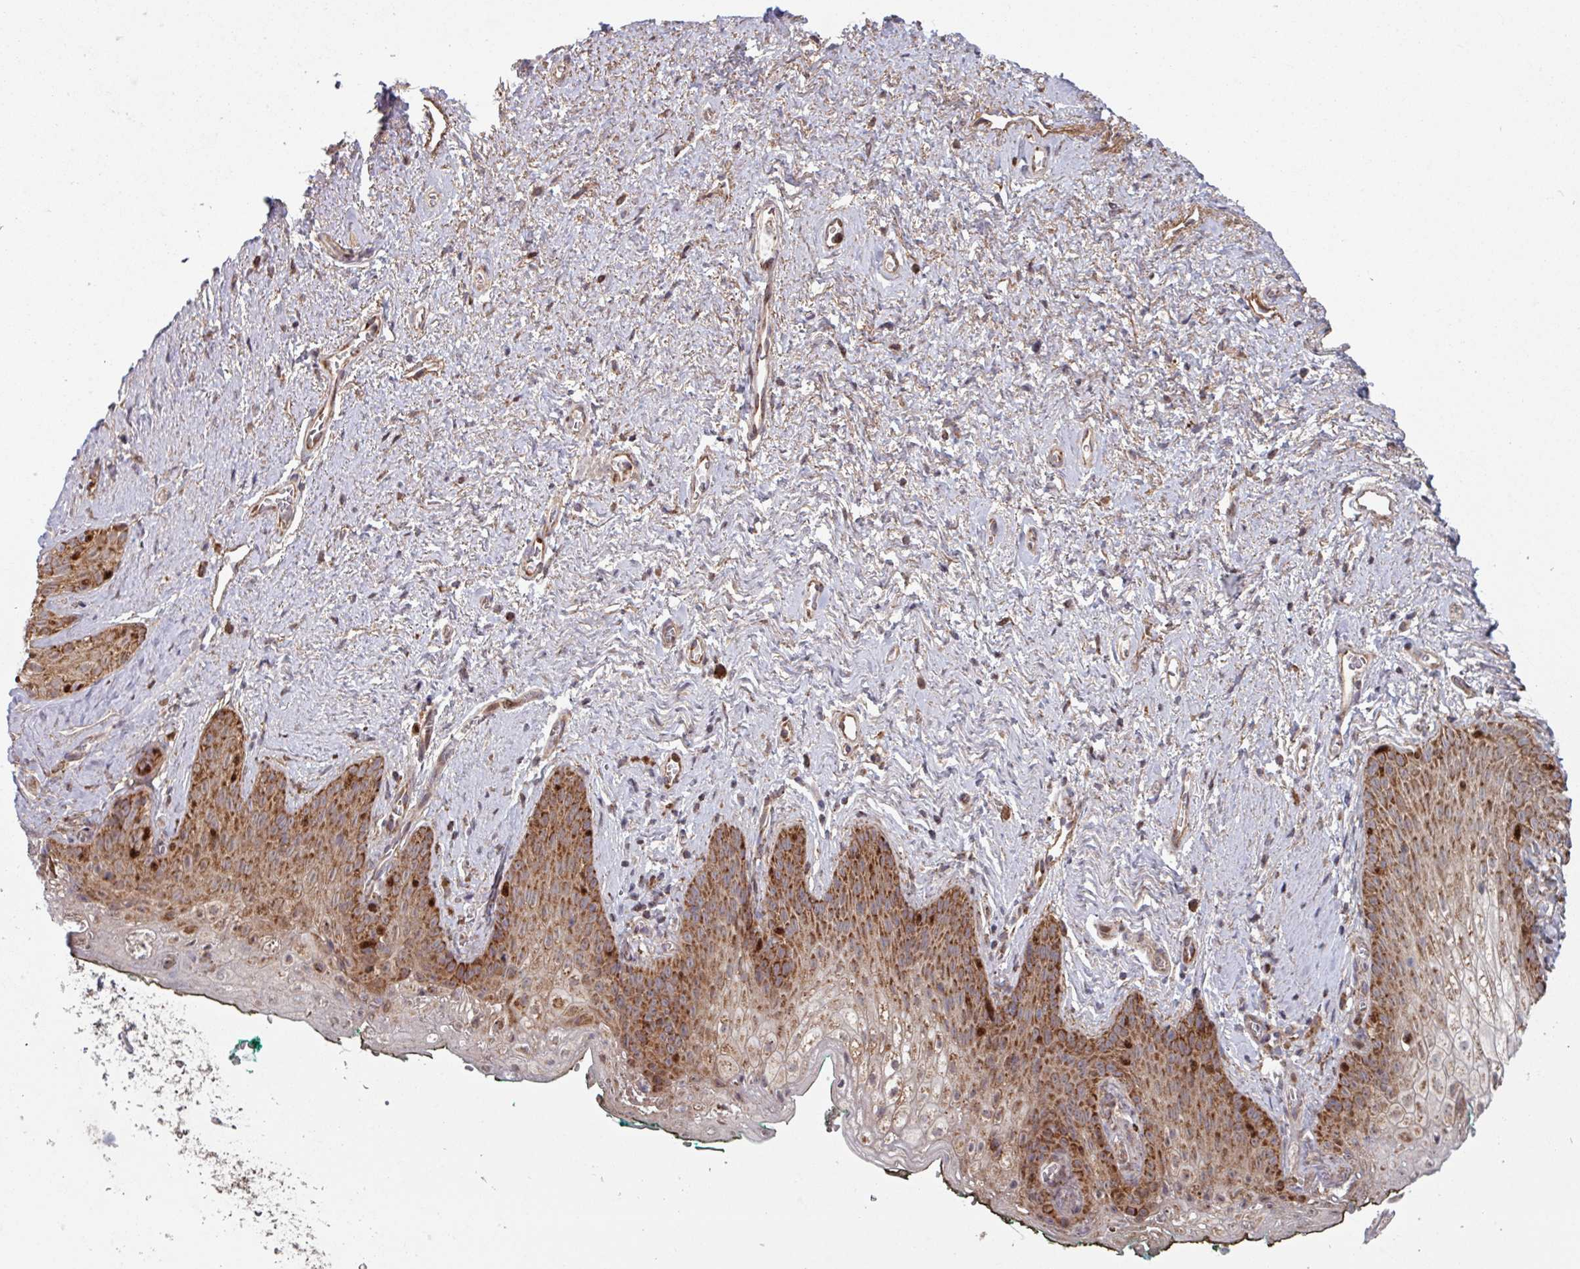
{"staining": {"intensity": "moderate", "quantity": ">75%", "location": "cytoplasmic/membranous"}, "tissue": "vagina", "cell_type": "Squamous epithelial cells", "image_type": "normal", "snomed": [{"axis": "morphology", "description": "Normal tissue, NOS"}, {"axis": "topography", "description": "Vulva"}, {"axis": "topography", "description": "Vagina"}, {"axis": "topography", "description": "Peripheral nerve tissue"}], "caption": "Brown immunohistochemical staining in benign vagina shows moderate cytoplasmic/membranous staining in about >75% of squamous epithelial cells.", "gene": "COX7C", "patient": {"sex": "female", "age": 66}}